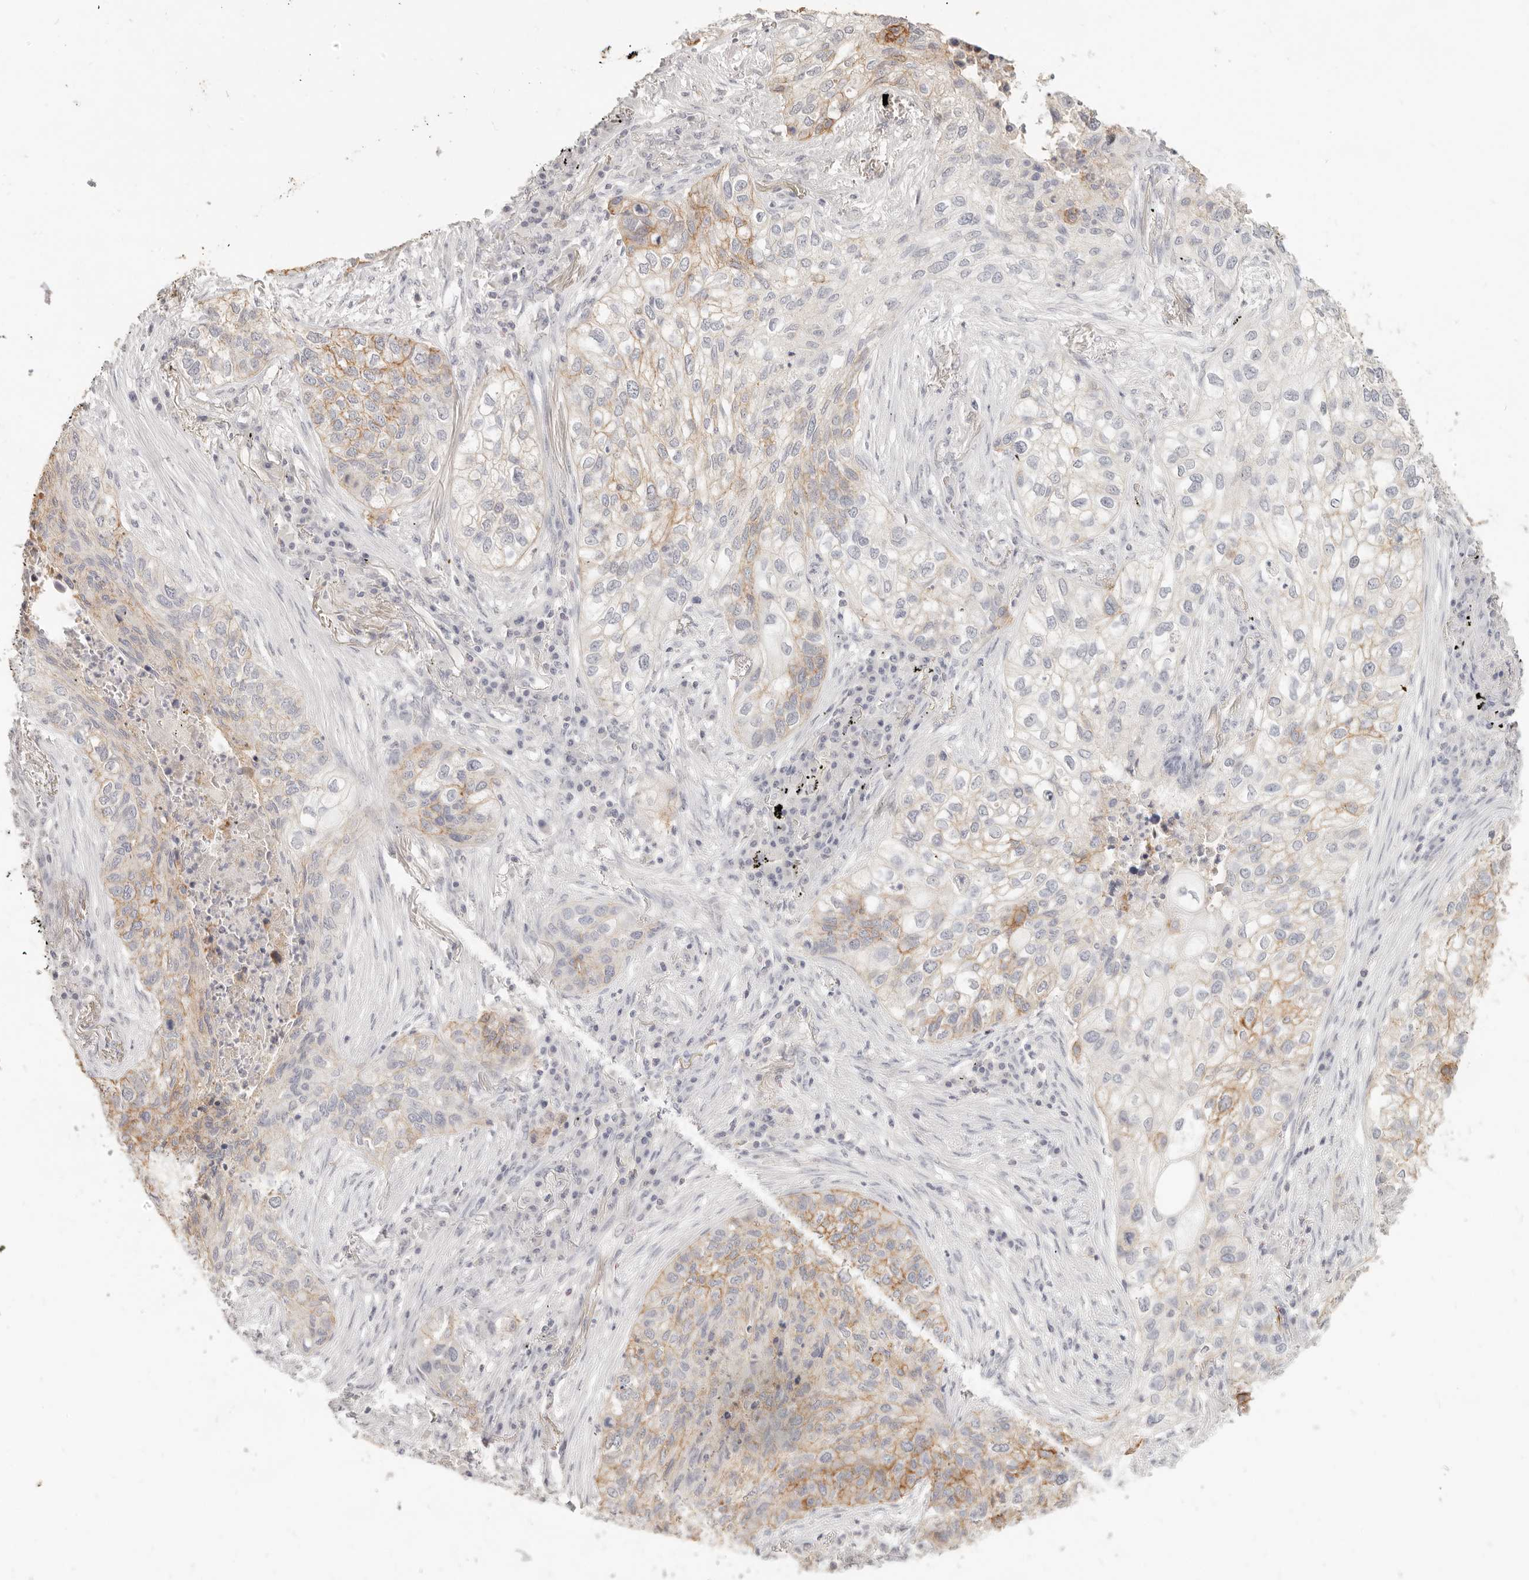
{"staining": {"intensity": "moderate", "quantity": "25%-75%", "location": "cytoplasmic/membranous"}, "tissue": "lung cancer", "cell_type": "Tumor cells", "image_type": "cancer", "snomed": [{"axis": "morphology", "description": "Squamous cell carcinoma, NOS"}, {"axis": "topography", "description": "Lung"}], "caption": "Brown immunohistochemical staining in lung cancer displays moderate cytoplasmic/membranous staining in about 25%-75% of tumor cells.", "gene": "EPCAM", "patient": {"sex": "female", "age": 63}}